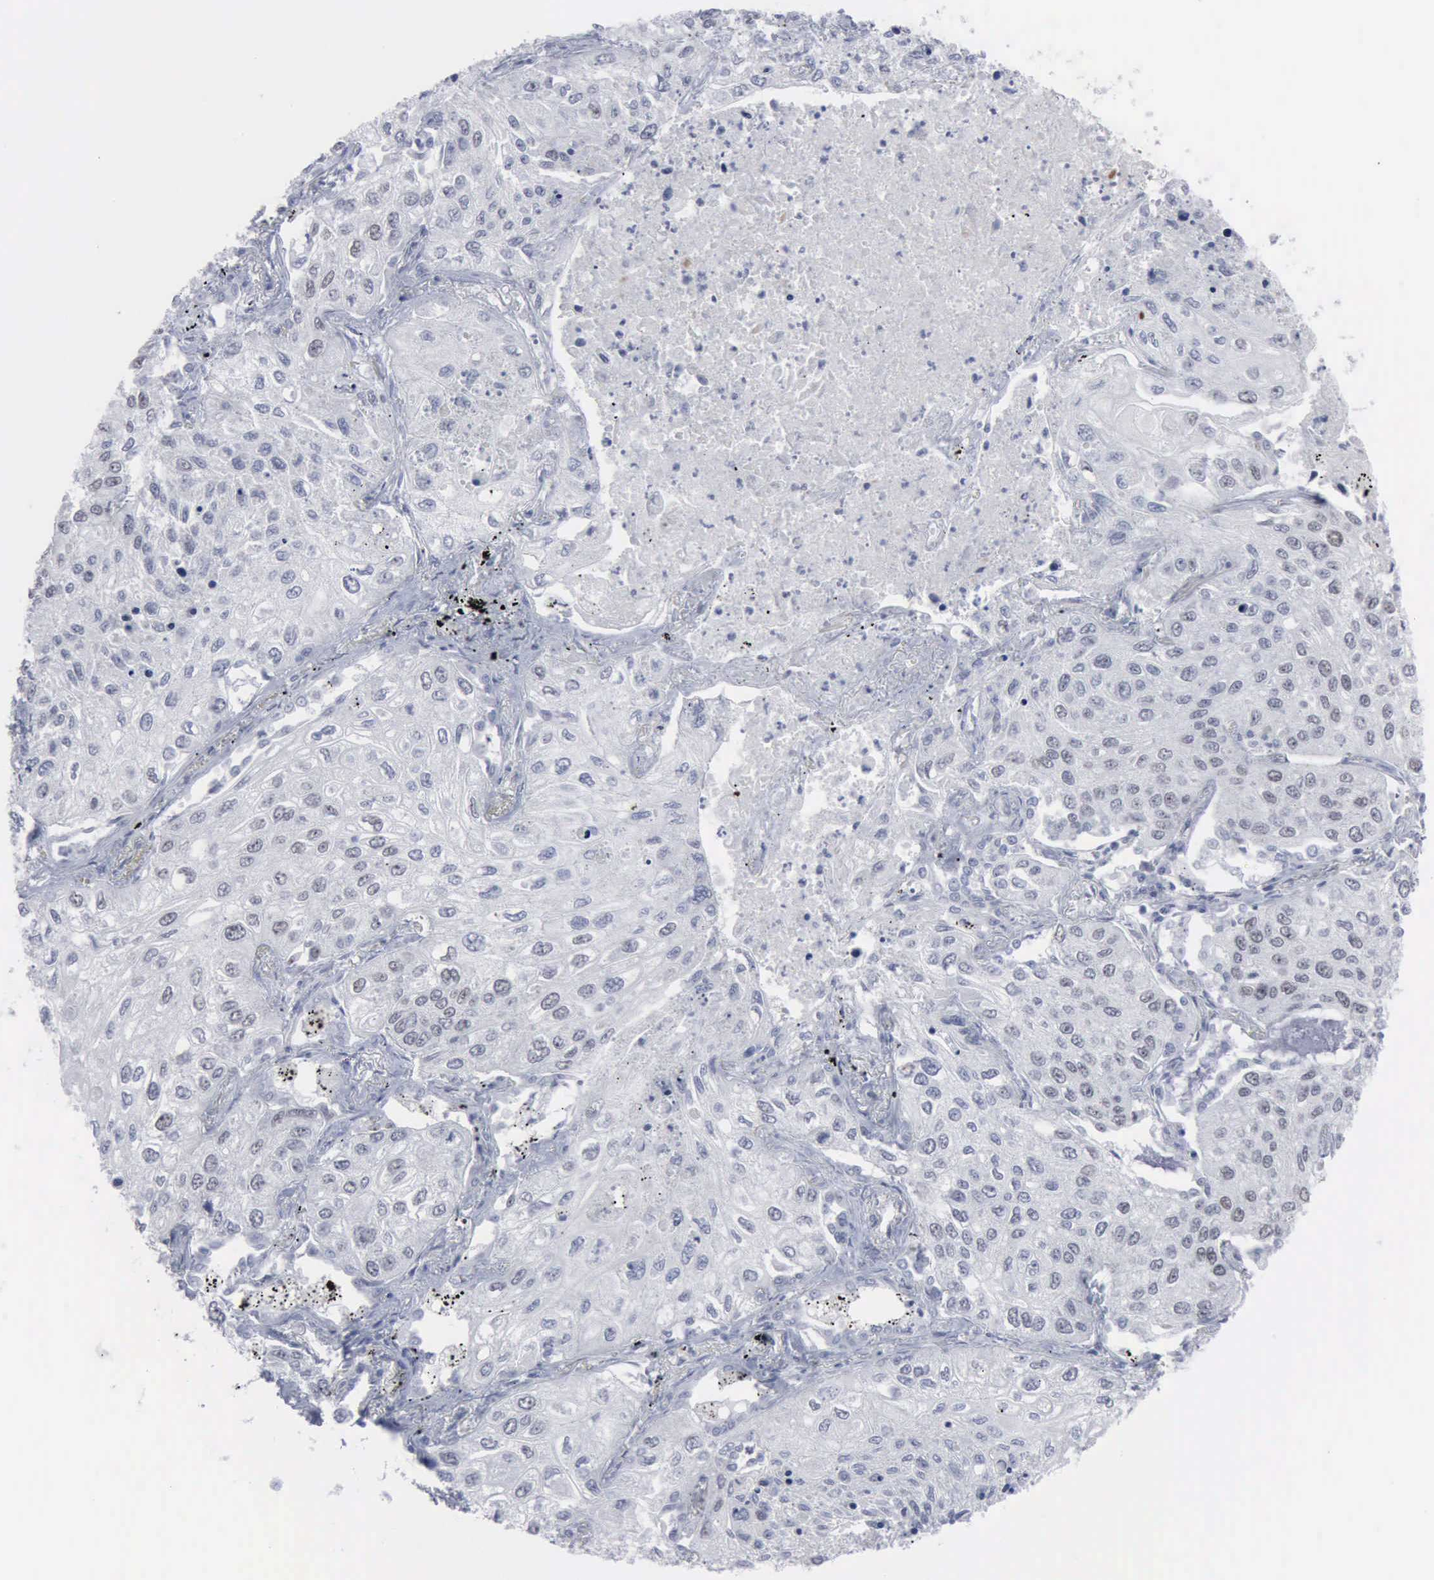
{"staining": {"intensity": "weak", "quantity": "<25%", "location": "nuclear"}, "tissue": "lung cancer", "cell_type": "Tumor cells", "image_type": "cancer", "snomed": [{"axis": "morphology", "description": "Squamous cell carcinoma, NOS"}, {"axis": "topography", "description": "Lung"}], "caption": "Squamous cell carcinoma (lung) was stained to show a protein in brown. There is no significant staining in tumor cells.", "gene": "MCM5", "patient": {"sex": "male", "age": 75}}